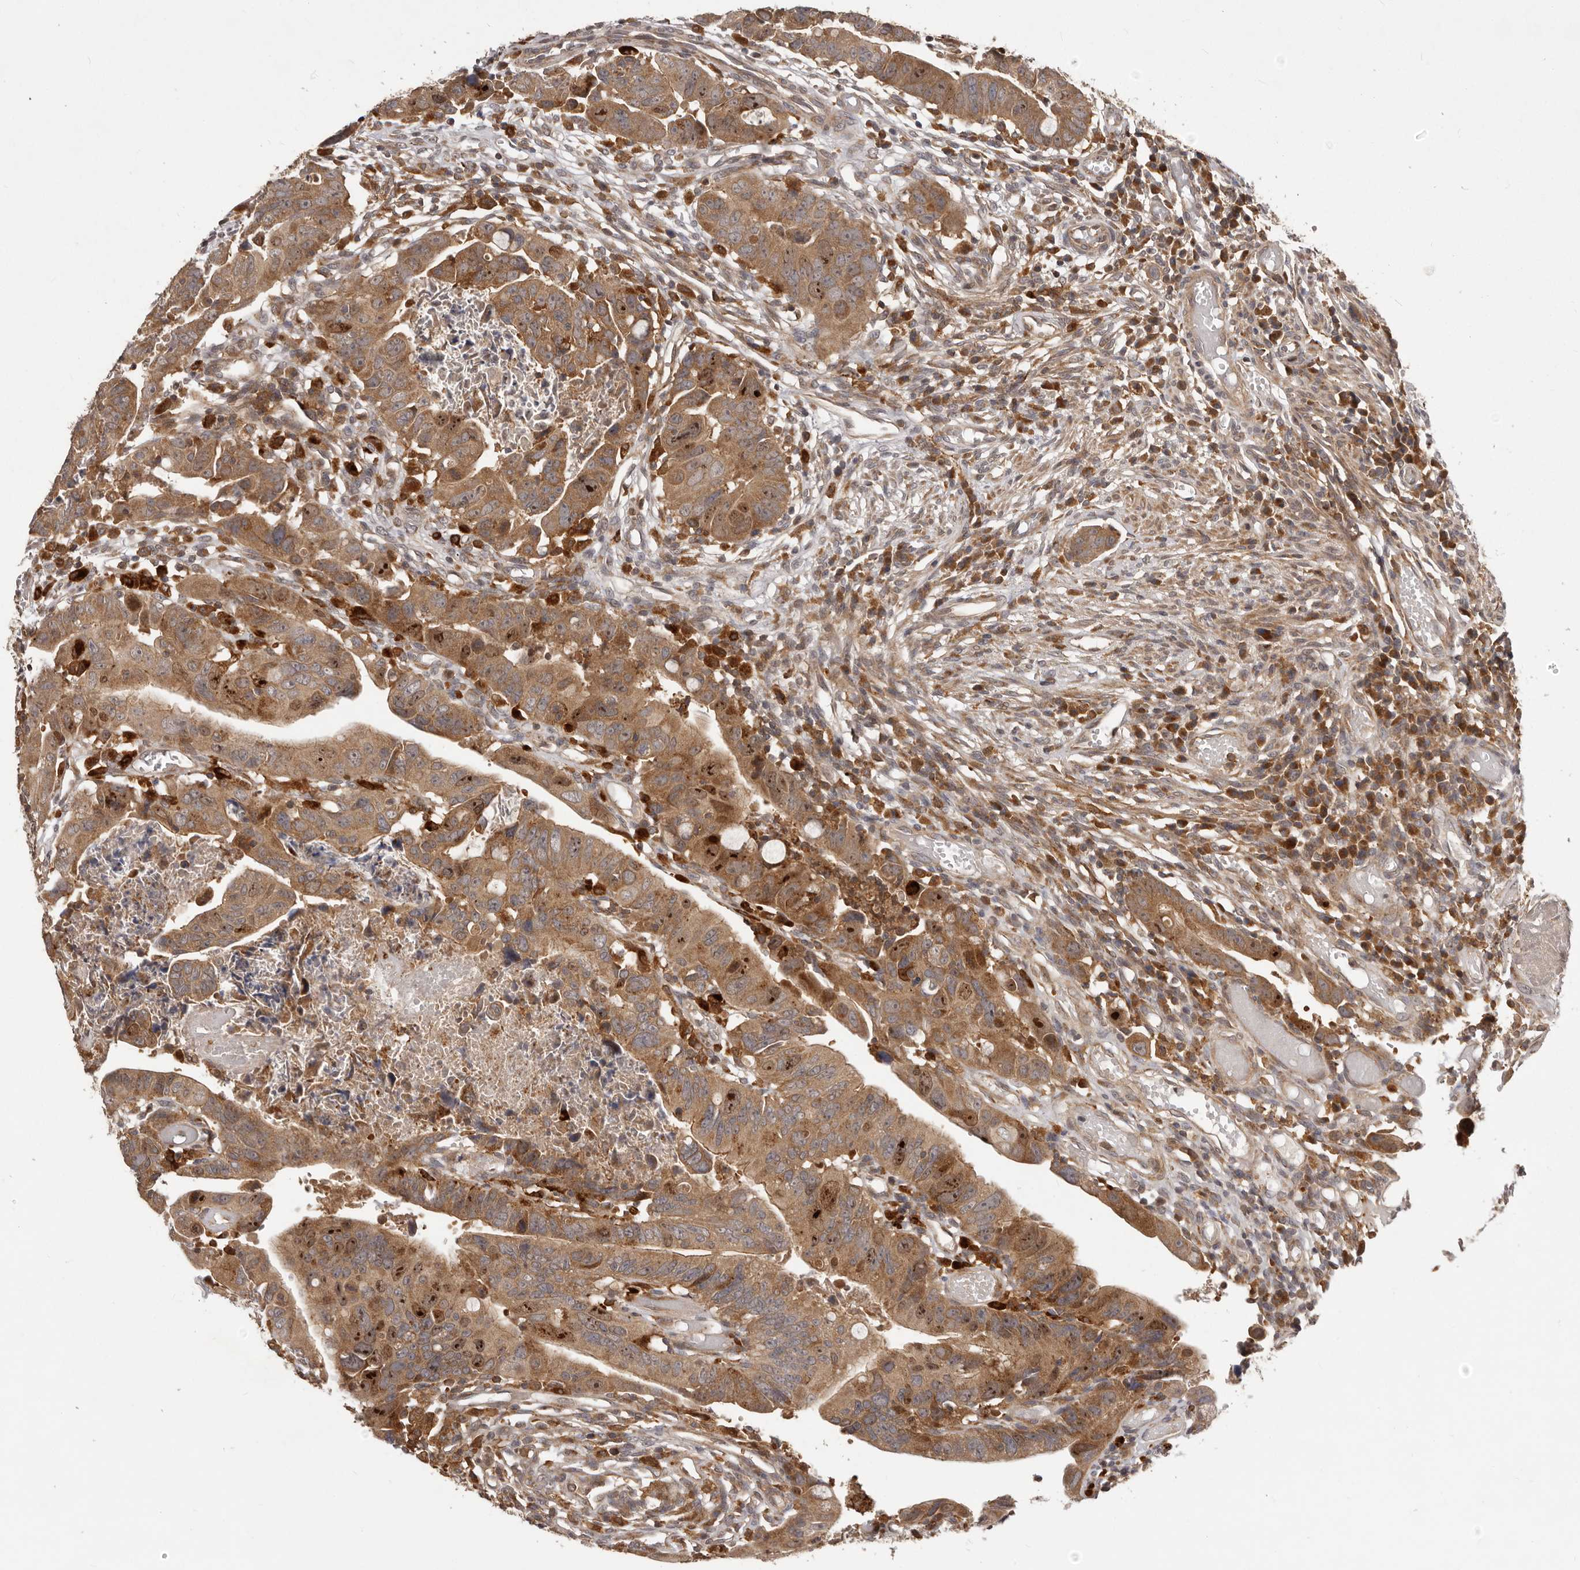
{"staining": {"intensity": "moderate", "quantity": ">75%", "location": "cytoplasmic/membranous,nuclear"}, "tissue": "colorectal cancer", "cell_type": "Tumor cells", "image_type": "cancer", "snomed": [{"axis": "morphology", "description": "Adenocarcinoma, NOS"}, {"axis": "topography", "description": "Rectum"}], "caption": "This photomicrograph reveals colorectal adenocarcinoma stained with IHC to label a protein in brown. The cytoplasmic/membranous and nuclear of tumor cells show moderate positivity for the protein. Nuclei are counter-stained blue.", "gene": "RNF187", "patient": {"sex": "female", "age": 65}}